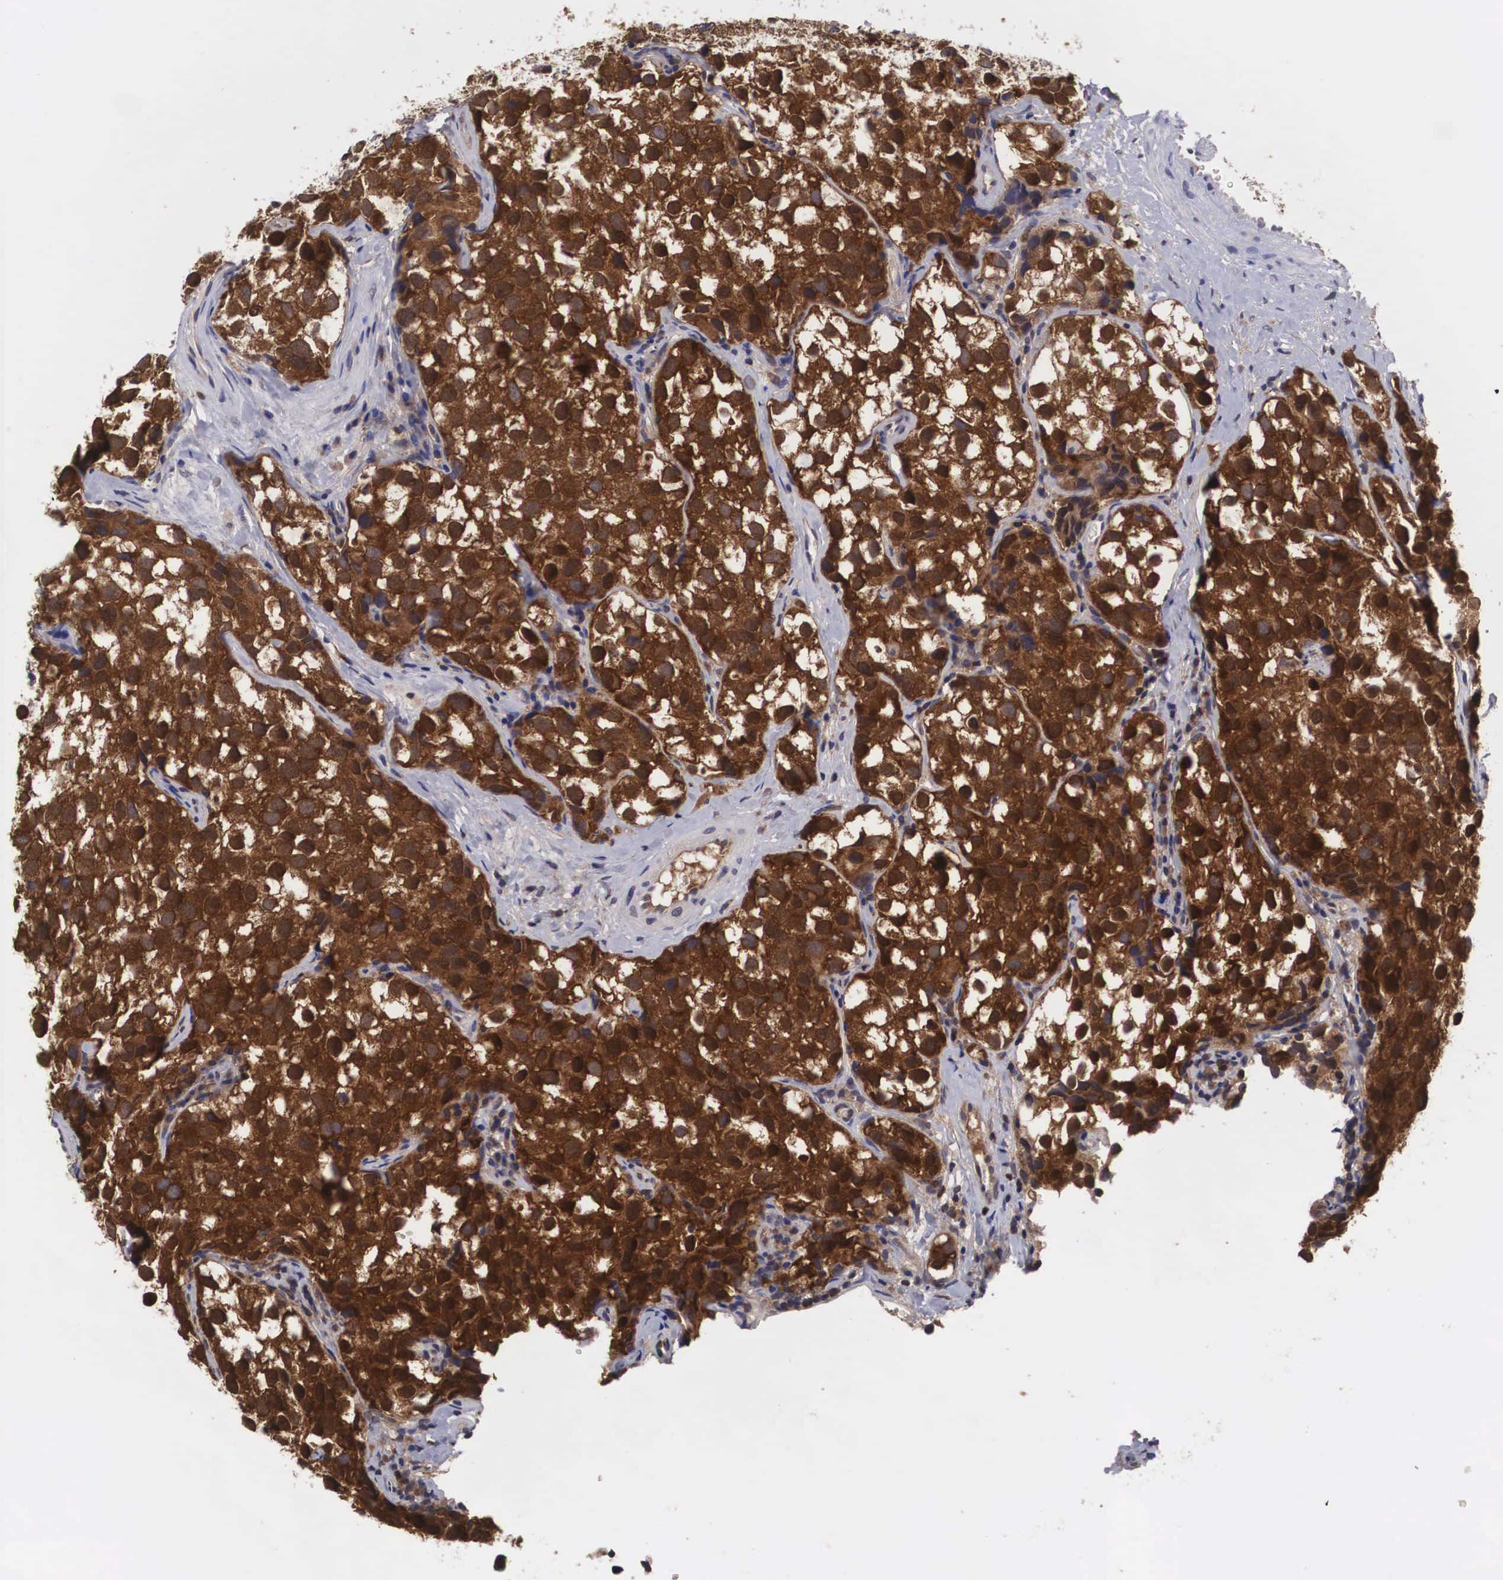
{"staining": {"intensity": "strong", "quantity": ">75%", "location": "cytoplasmic/membranous,nuclear"}, "tissue": "testis cancer", "cell_type": "Tumor cells", "image_type": "cancer", "snomed": [{"axis": "morphology", "description": "Seminoma, NOS"}, {"axis": "topography", "description": "Testis"}], "caption": "Immunohistochemical staining of seminoma (testis) displays high levels of strong cytoplasmic/membranous and nuclear protein staining in approximately >75% of tumor cells.", "gene": "ADSL", "patient": {"sex": "male", "age": 39}}